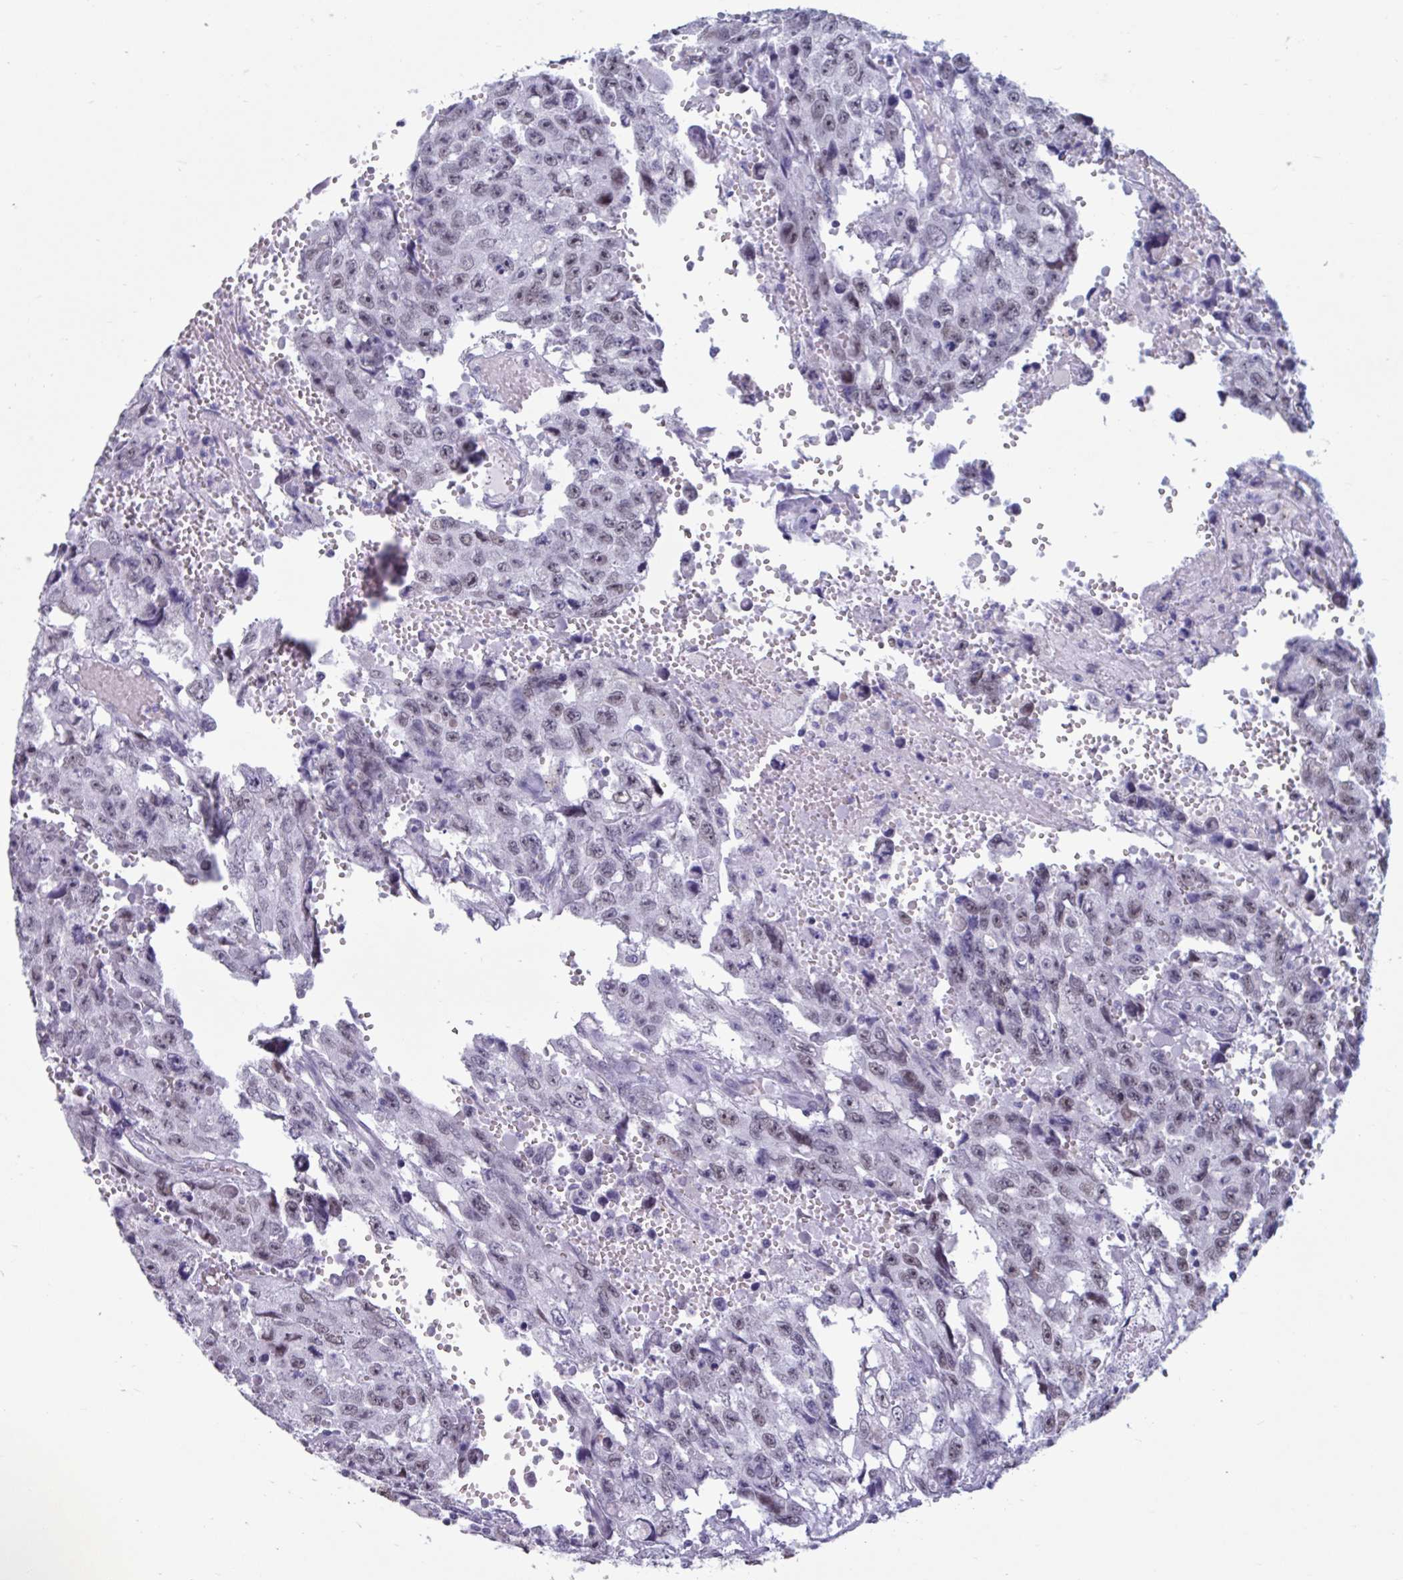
{"staining": {"intensity": "weak", "quantity": "25%-75%", "location": "nuclear"}, "tissue": "testis cancer", "cell_type": "Tumor cells", "image_type": "cancer", "snomed": [{"axis": "morphology", "description": "Seminoma, NOS"}, {"axis": "topography", "description": "Testis"}], "caption": "Testis cancer stained for a protein (brown) demonstrates weak nuclear positive expression in approximately 25%-75% of tumor cells.", "gene": "MSMB", "patient": {"sex": "male", "age": 26}}